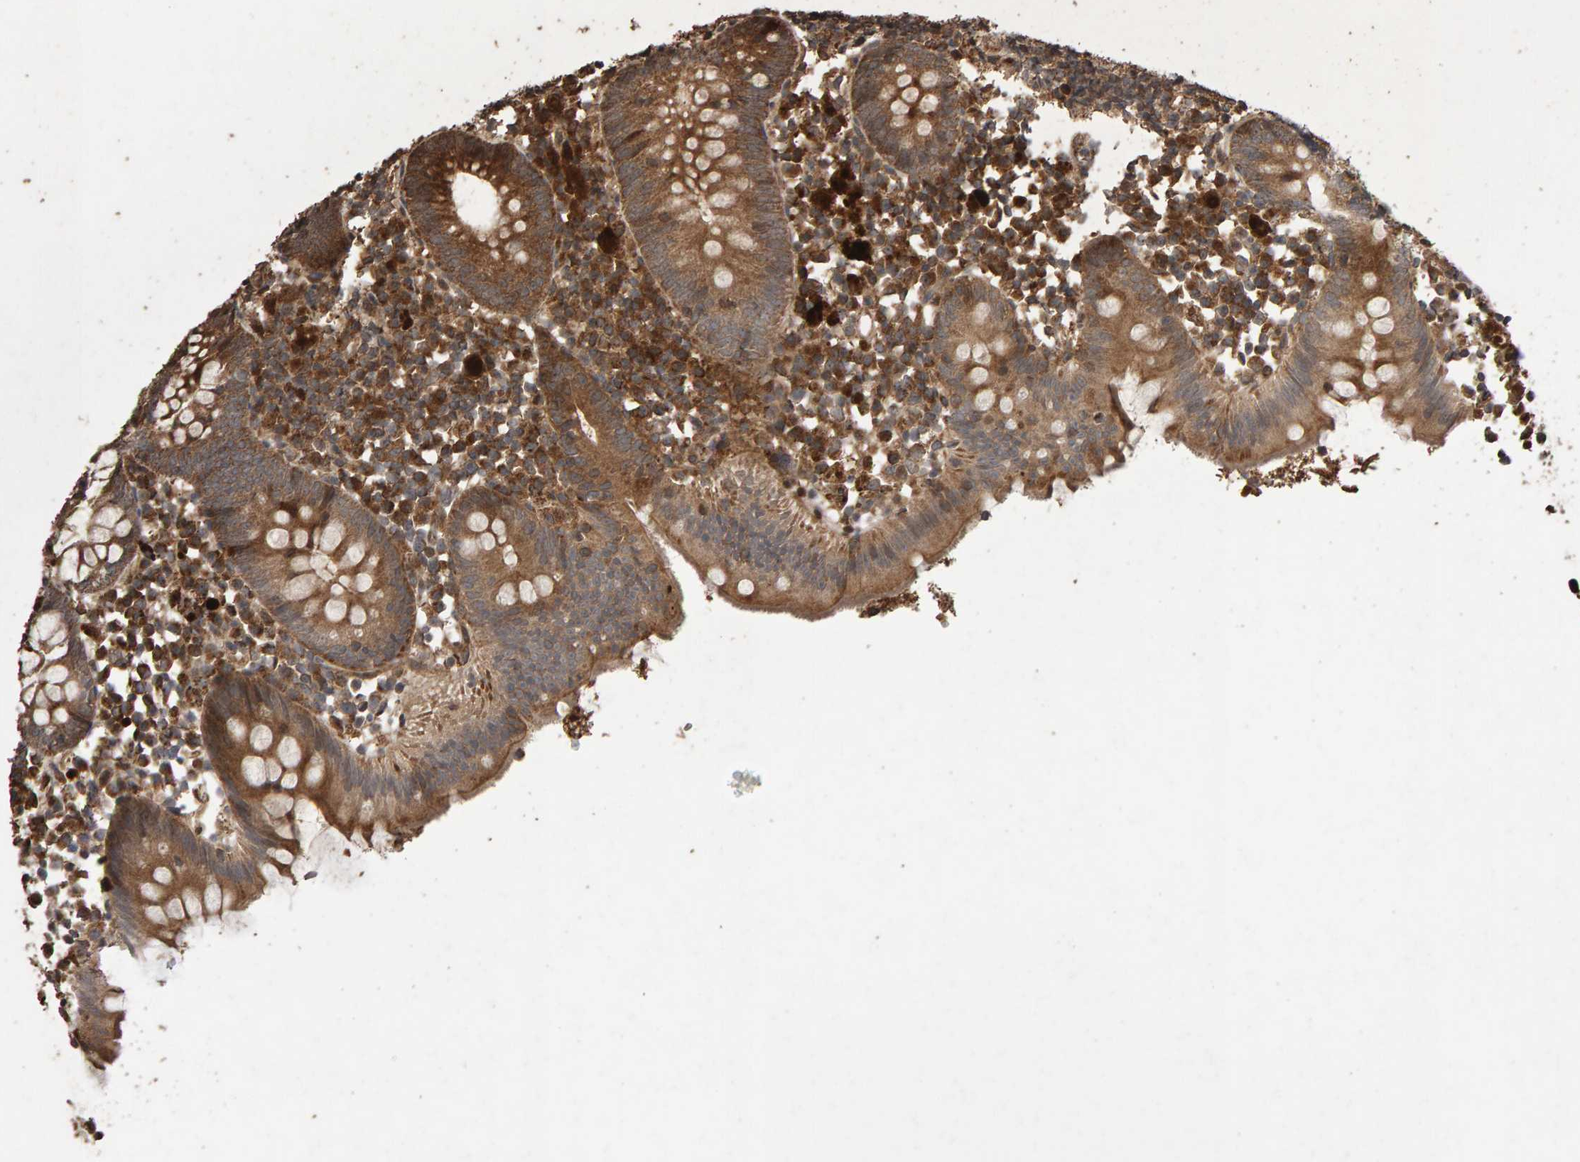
{"staining": {"intensity": "moderate", "quantity": ">75%", "location": "cytoplasmic/membranous"}, "tissue": "appendix", "cell_type": "Glandular cells", "image_type": "normal", "snomed": [{"axis": "morphology", "description": "Normal tissue, NOS"}, {"axis": "topography", "description": "Appendix"}], "caption": "A brown stain shows moderate cytoplasmic/membranous staining of a protein in glandular cells of unremarkable appendix.", "gene": "OSBP2", "patient": {"sex": "female", "age": 20}}